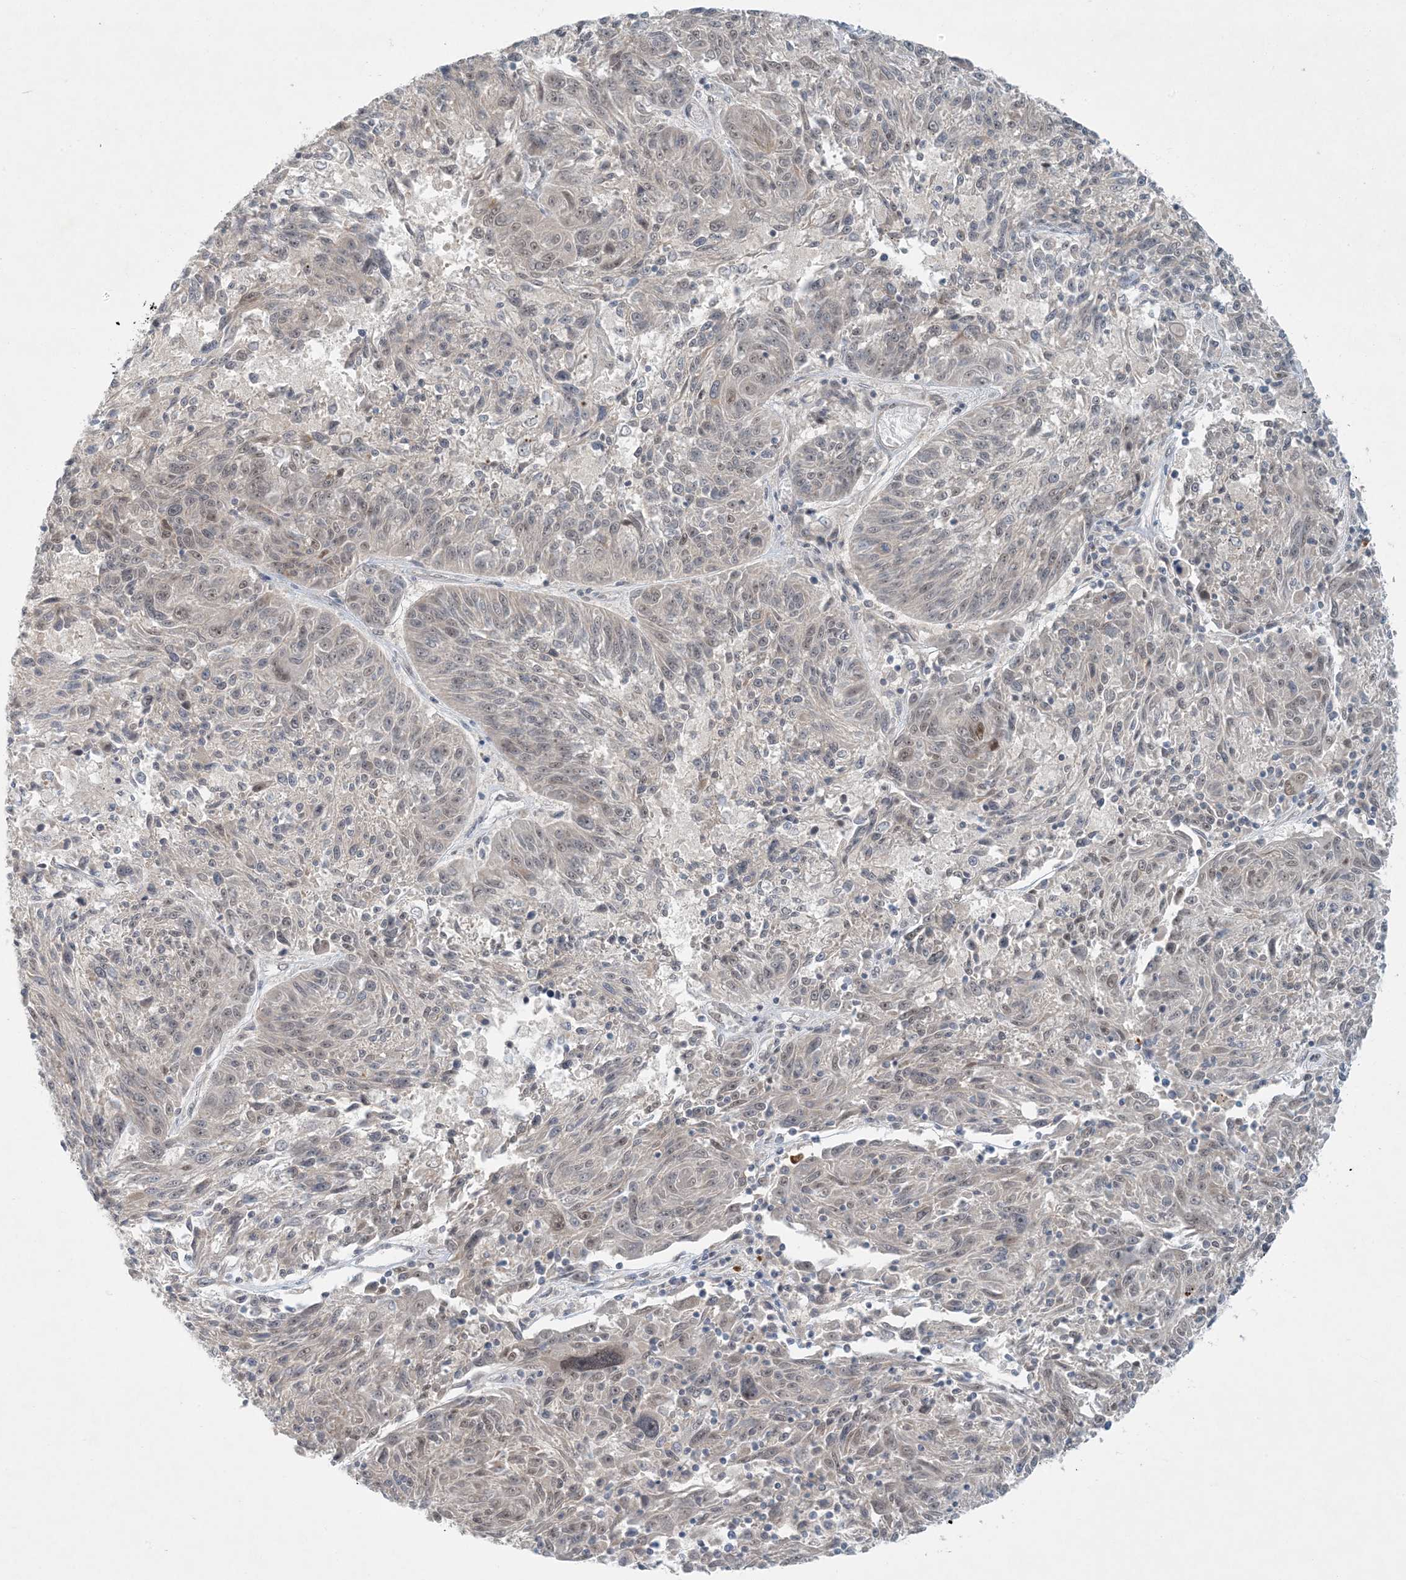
{"staining": {"intensity": "weak", "quantity": ">75%", "location": "cytoplasmic/membranous,nuclear"}, "tissue": "melanoma", "cell_type": "Tumor cells", "image_type": "cancer", "snomed": [{"axis": "morphology", "description": "Malignant melanoma, NOS"}, {"axis": "topography", "description": "Skin"}], "caption": "A histopathology image of human malignant melanoma stained for a protein reveals weak cytoplasmic/membranous and nuclear brown staining in tumor cells.", "gene": "OBI1", "patient": {"sex": "male", "age": 53}}